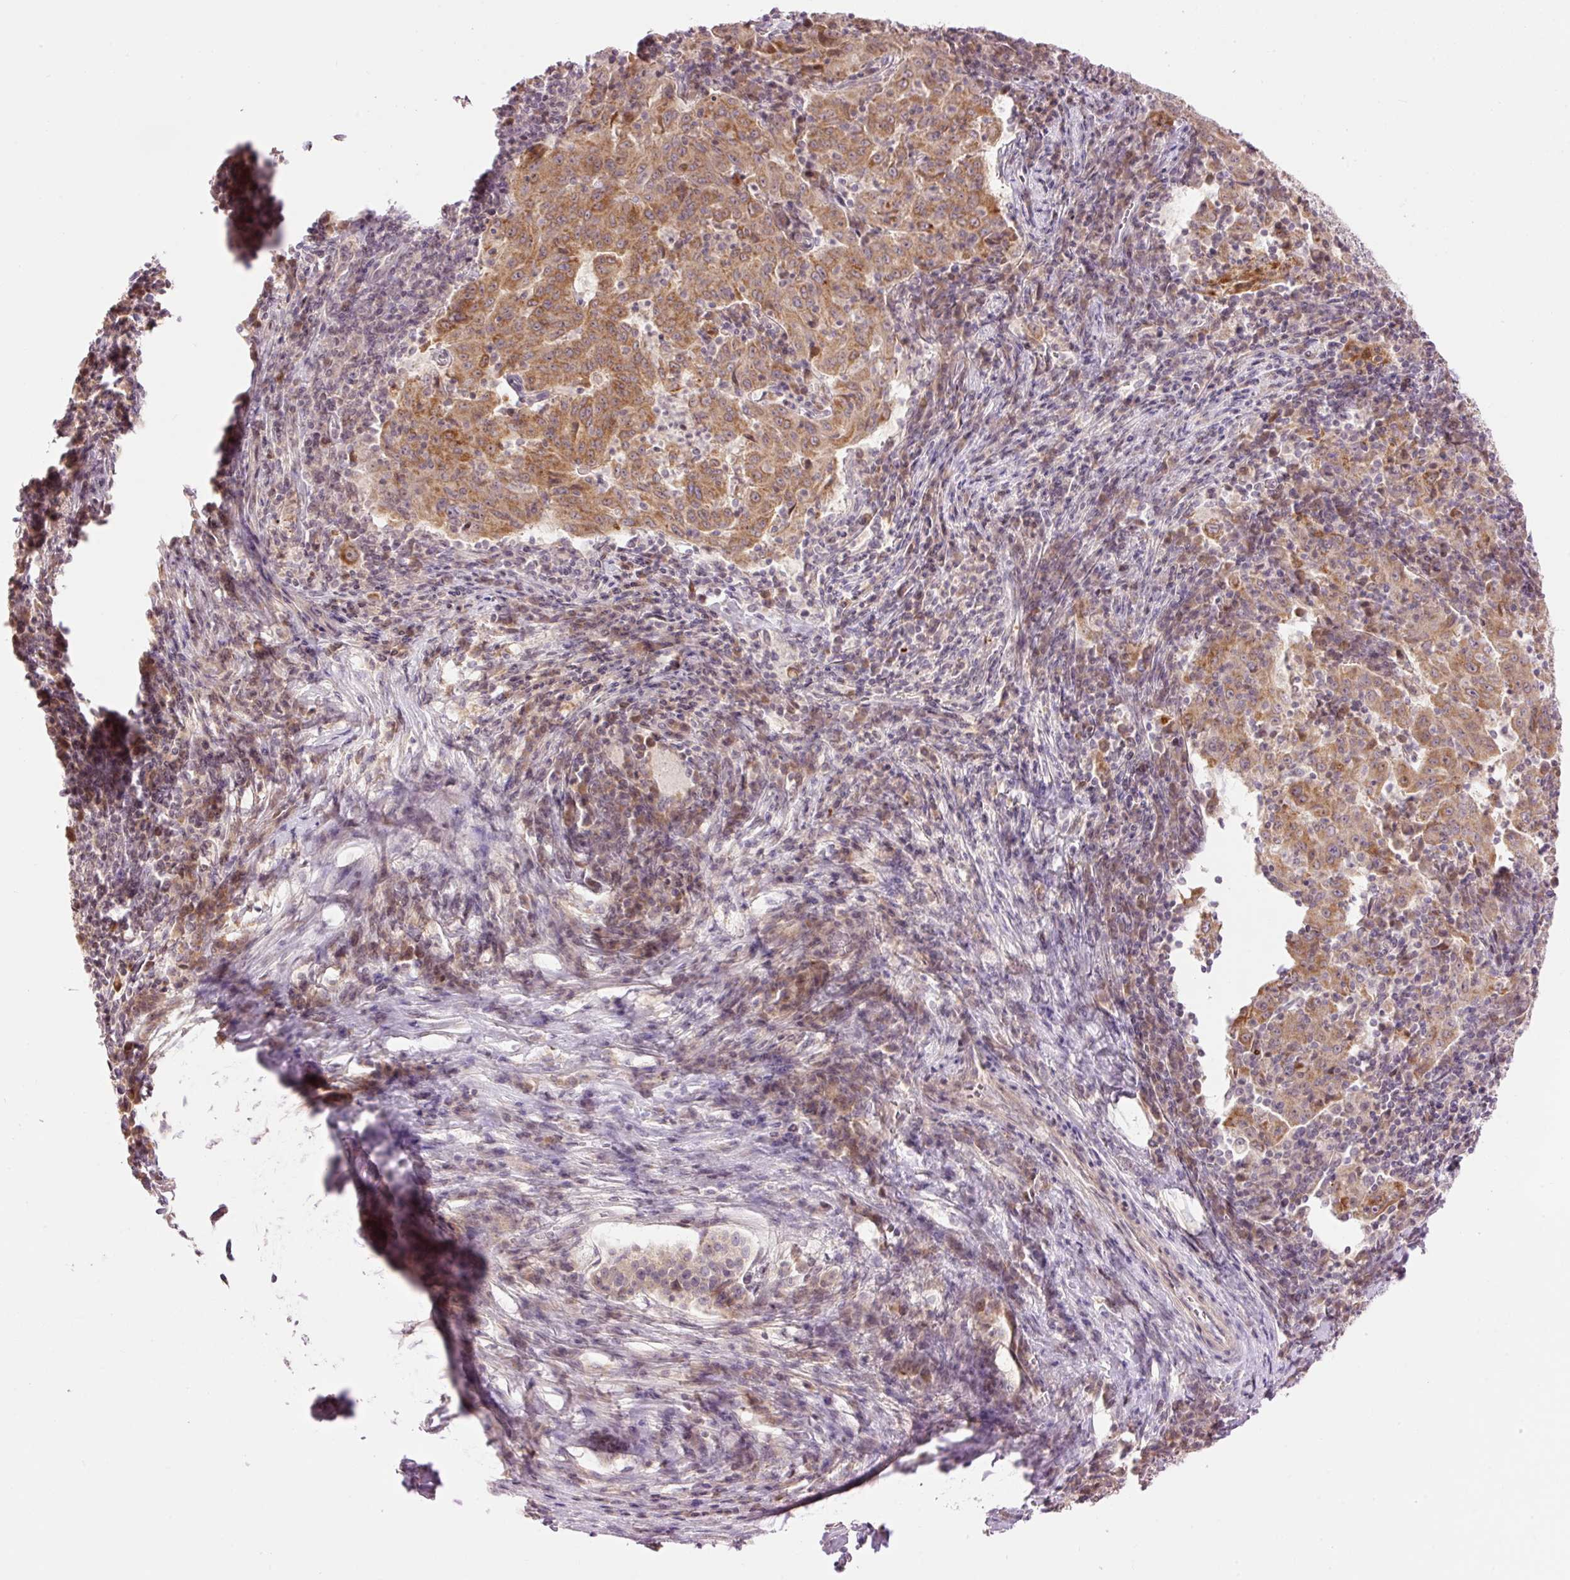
{"staining": {"intensity": "moderate", "quantity": ">75%", "location": "cytoplasmic/membranous"}, "tissue": "pancreatic cancer", "cell_type": "Tumor cells", "image_type": "cancer", "snomed": [{"axis": "morphology", "description": "Adenocarcinoma, NOS"}, {"axis": "topography", "description": "Pancreas"}], "caption": "Human pancreatic adenocarcinoma stained with a protein marker displays moderate staining in tumor cells.", "gene": "ABHD11", "patient": {"sex": "male", "age": 63}}